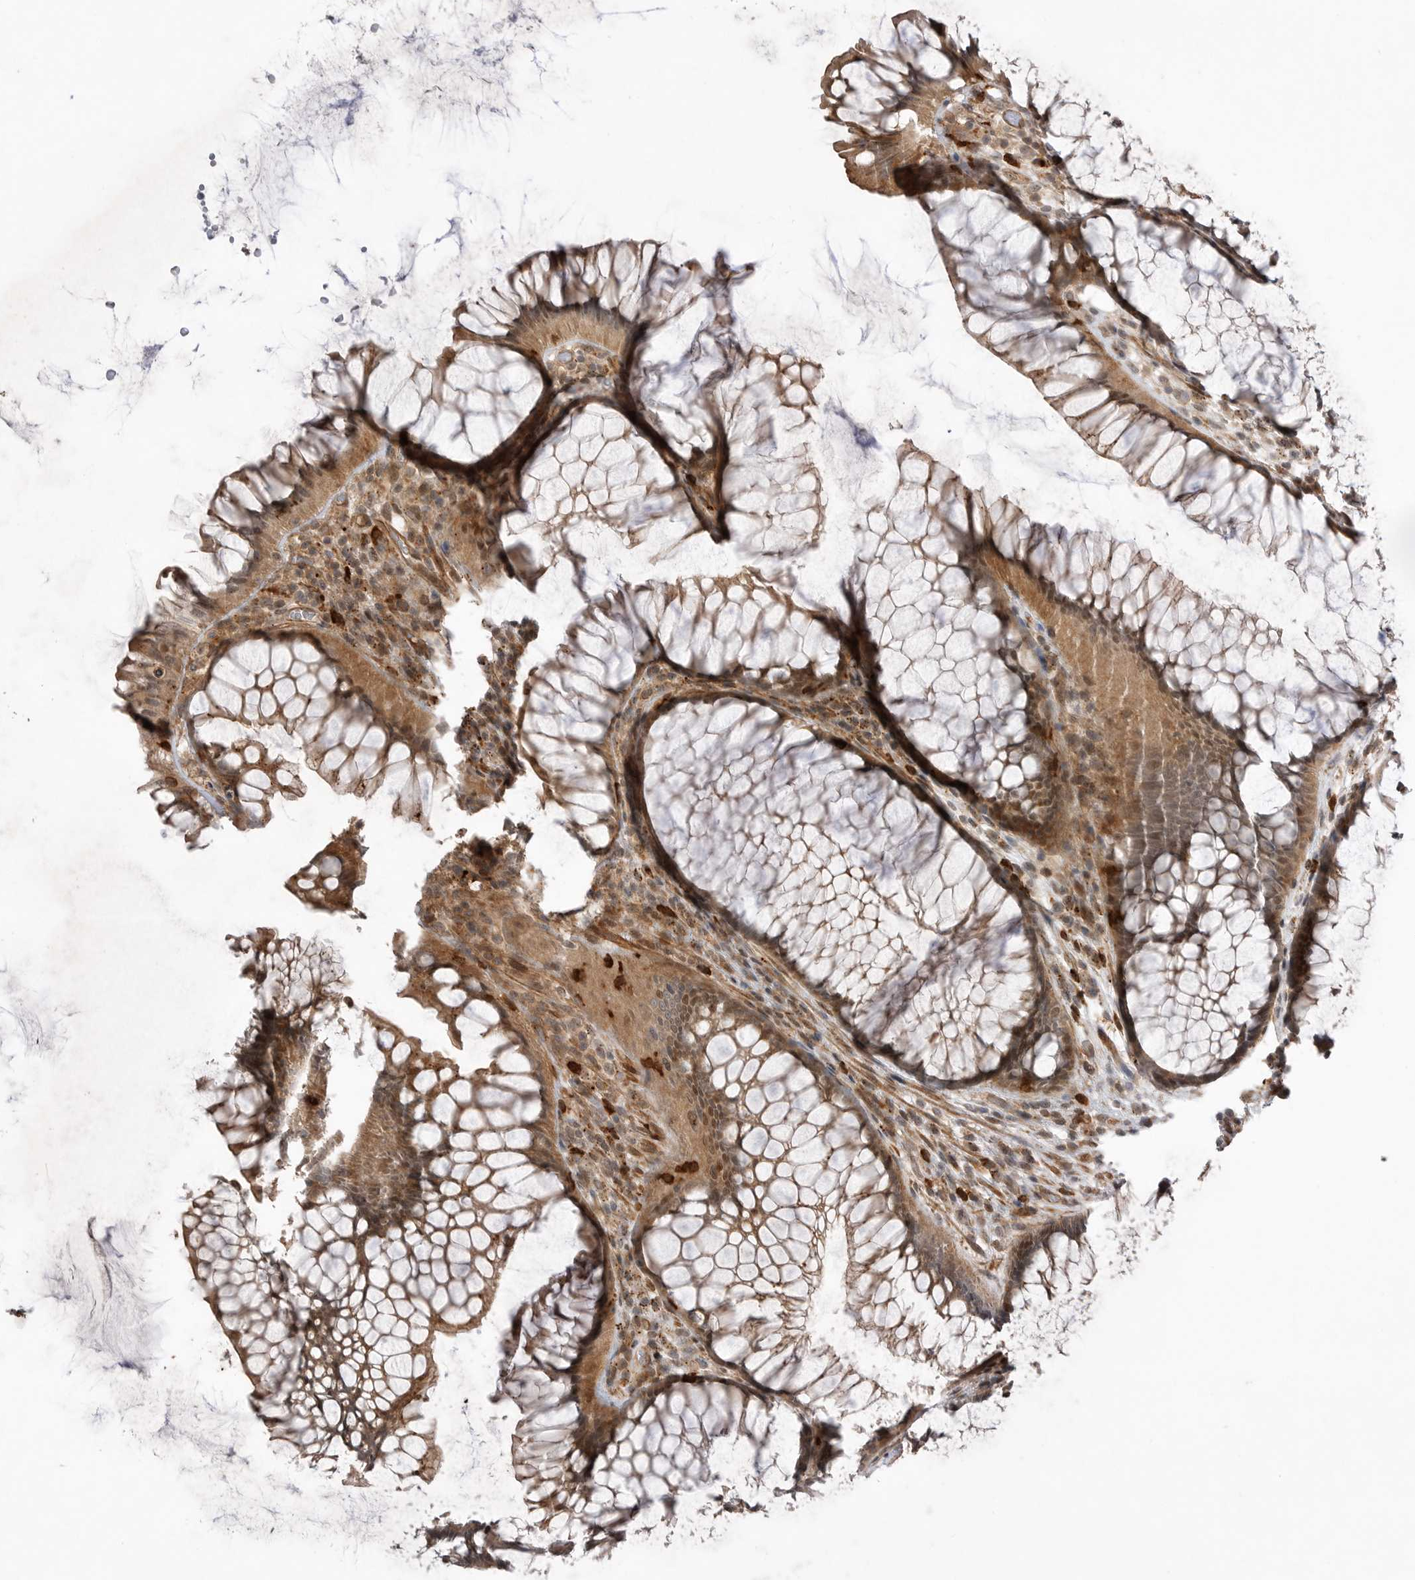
{"staining": {"intensity": "weak", "quantity": ">75%", "location": "cytoplasmic/membranous"}, "tissue": "rectum", "cell_type": "Glandular cells", "image_type": "normal", "snomed": [{"axis": "morphology", "description": "Normal tissue, NOS"}, {"axis": "topography", "description": "Rectum"}], "caption": "Glandular cells show low levels of weak cytoplasmic/membranous expression in about >75% of cells in normal human rectum.", "gene": "PEAK1", "patient": {"sex": "male", "age": 51}}